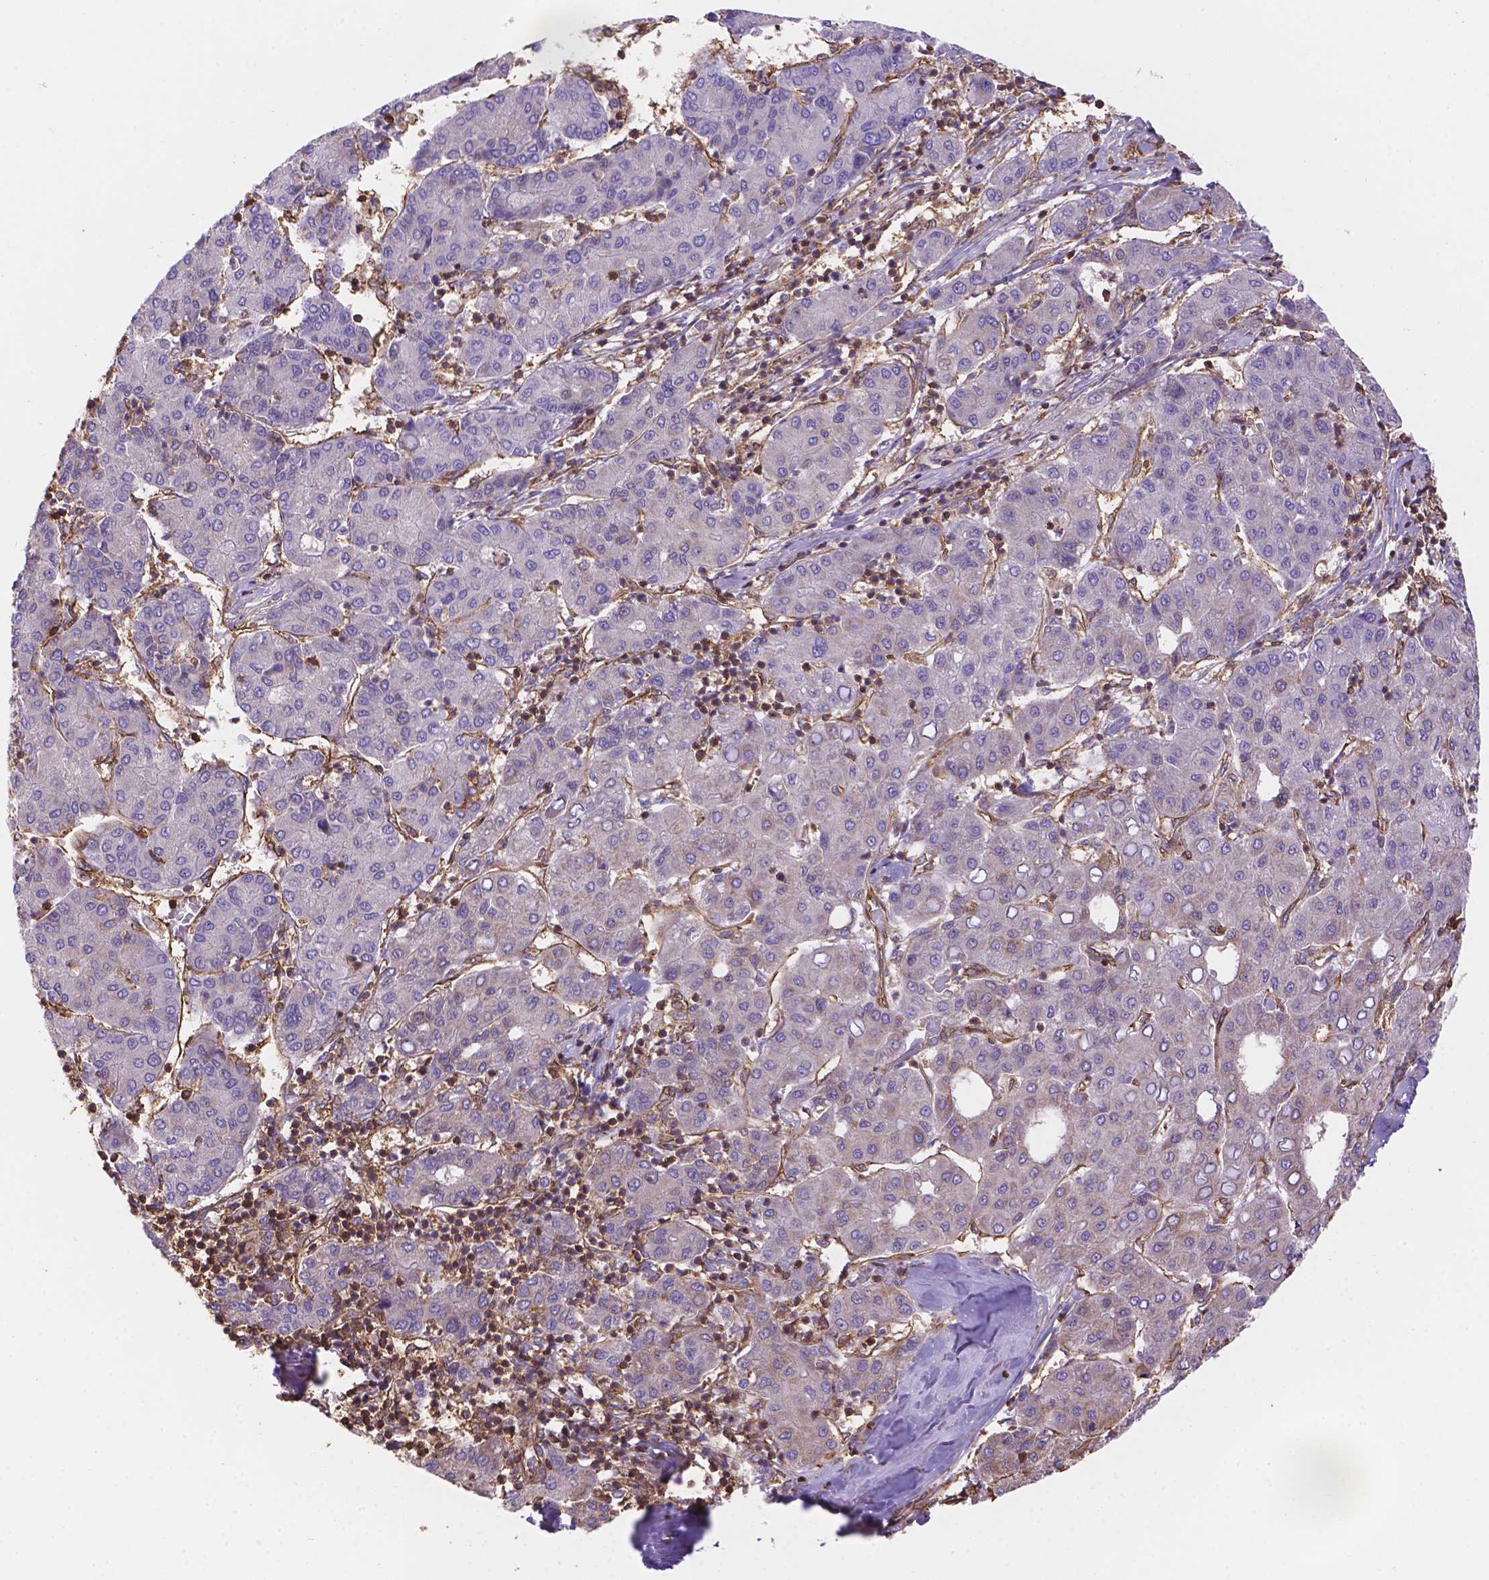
{"staining": {"intensity": "negative", "quantity": "none", "location": "none"}, "tissue": "liver cancer", "cell_type": "Tumor cells", "image_type": "cancer", "snomed": [{"axis": "morphology", "description": "Carcinoma, Hepatocellular, NOS"}, {"axis": "topography", "description": "Liver"}], "caption": "Tumor cells show no significant protein staining in liver cancer. Brightfield microscopy of immunohistochemistry (IHC) stained with DAB (3,3'-diaminobenzidine) (brown) and hematoxylin (blue), captured at high magnification.", "gene": "DMWD", "patient": {"sex": "male", "age": 65}}